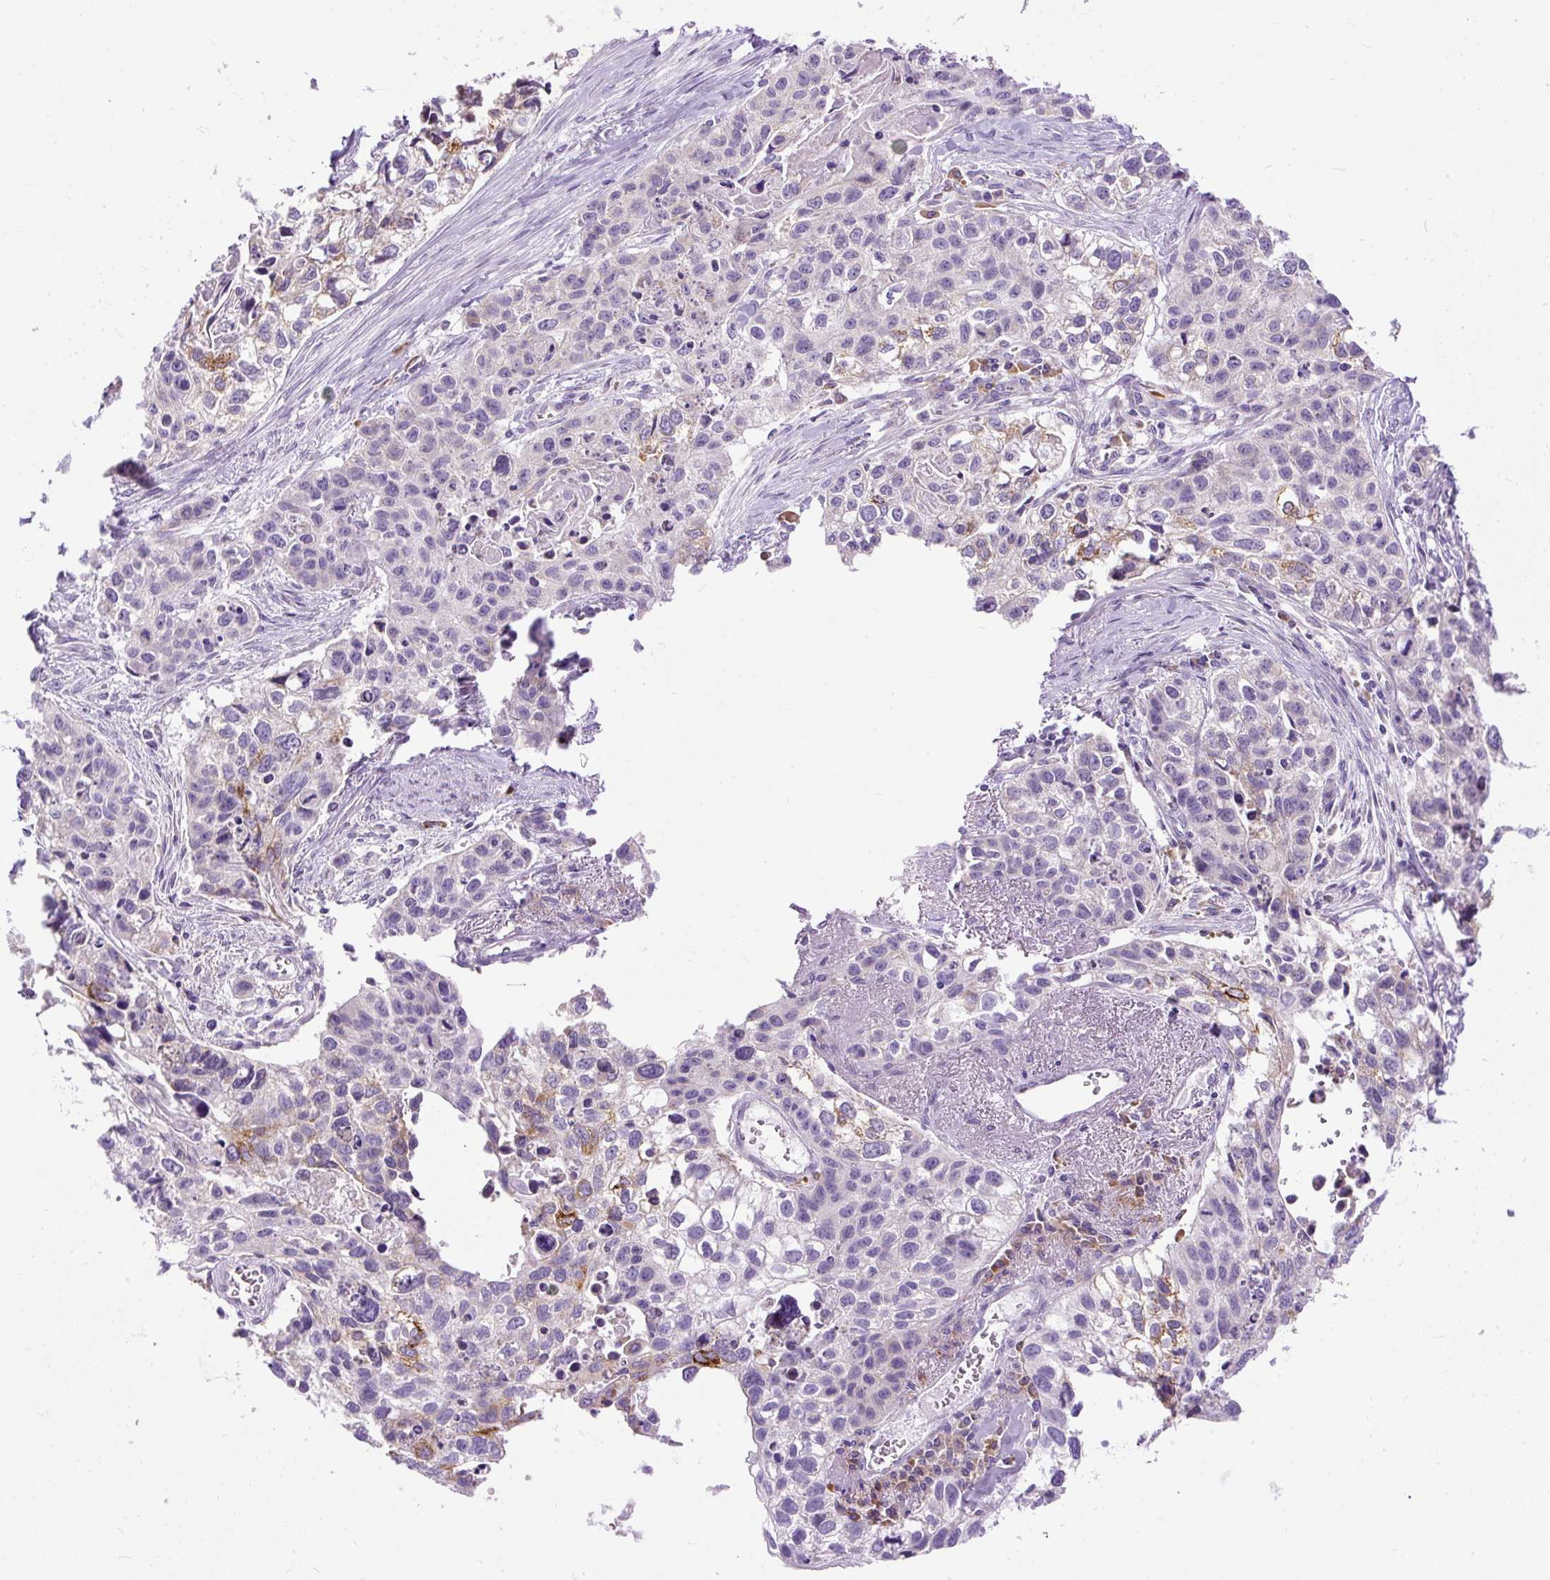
{"staining": {"intensity": "negative", "quantity": "none", "location": "none"}, "tissue": "lung cancer", "cell_type": "Tumor cells", "image_type": "cancer", "snomed": [{"axis": "morphology", "description": "Squamous cell carcinoma, NOS"}, {"axis": "topography", "description": "Lung"}], "caption": "A histopathology image of lung cancer stained for a protein demonstrates no brown staining in tumor cells.", "gene": "SYBU", "patient": {"sex": "male", "age": 74}}